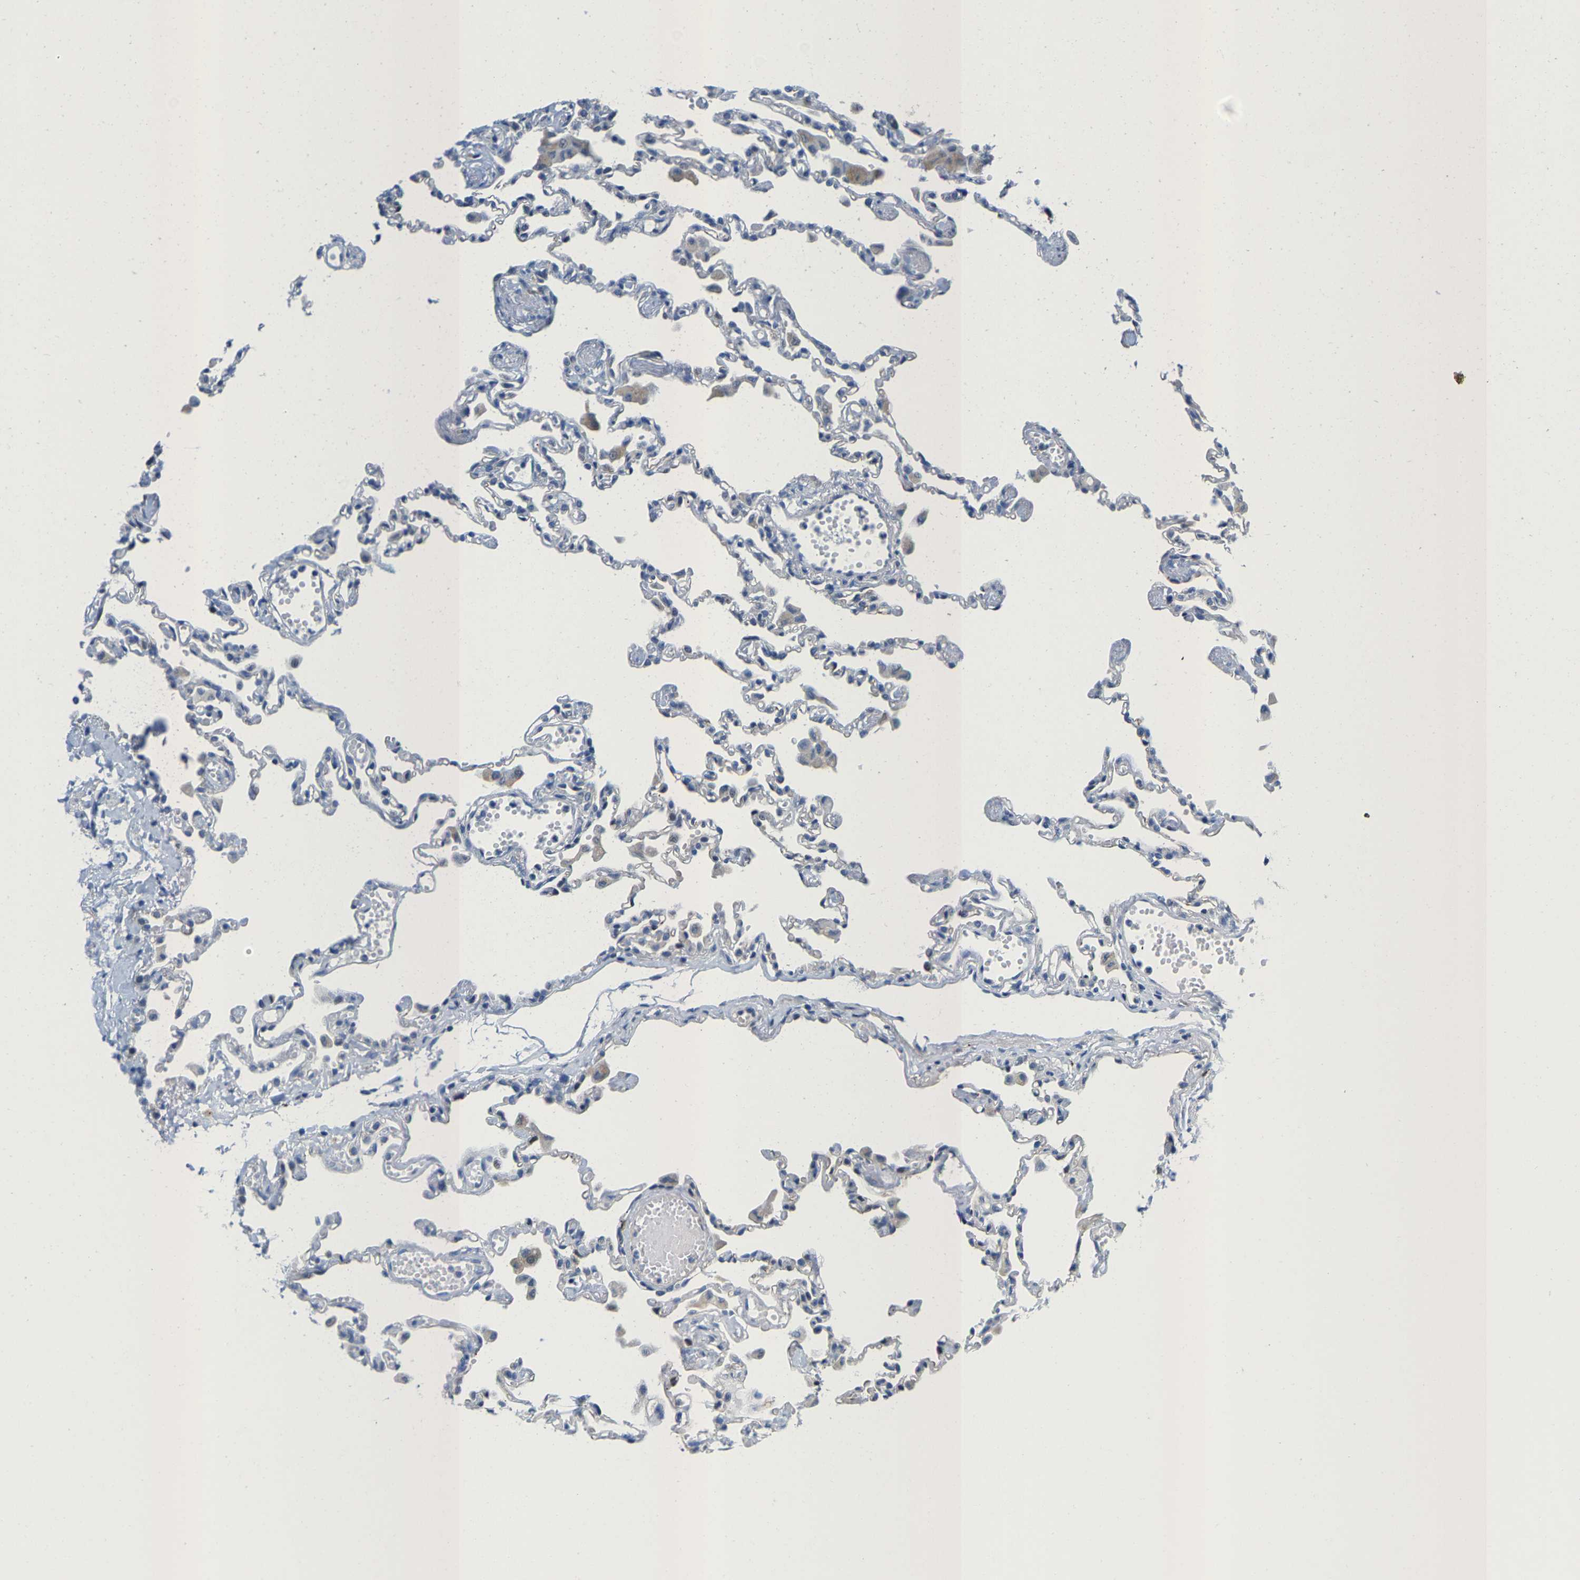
{"staining": {"intensity": "negative", "quantity": "none", "location": "none"}, "tissue": "lung", "cell_type": "Alveolar cells", "image_type": "normal", "snomed": [{"axis": "morphology", "description": "Normal tissue, NOS"}, {"axis": "topography", "description": "Bronchus"}, {"axis": "topography", "description": "Lung"}], "caption": "A micrograph of lung stained for a protein demonstrates no brown staining in alveolar cells.", "gene": "KLHL1", "patient": {"sex": "female", "age": 49}}